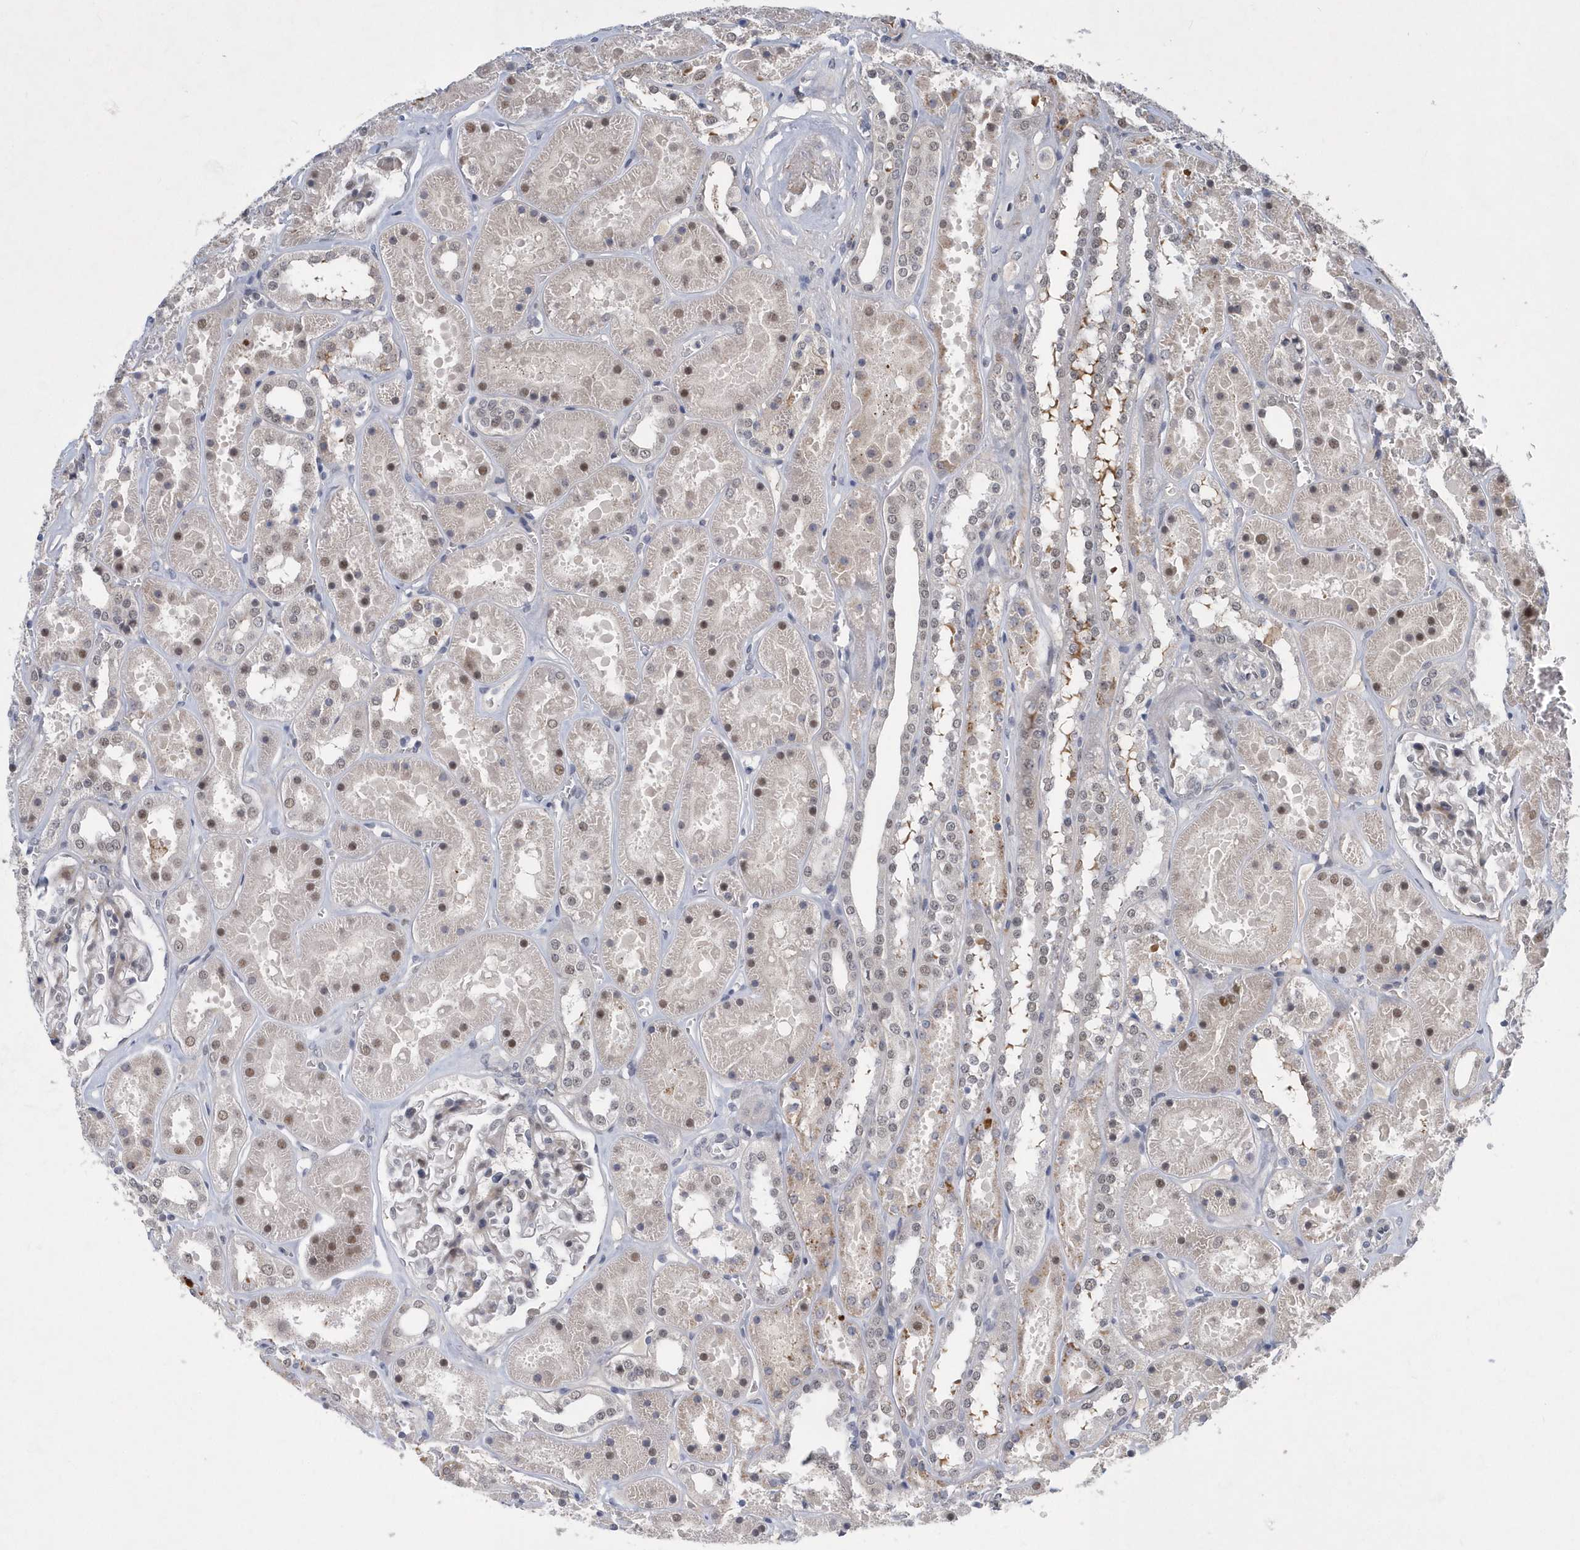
{"staining": {"intensity": "weak", "quantity": "<25%", "location": "cytoplasmic/membranous,nuclear"}, "tissue": "kidney", "cell_type": "Cells in glomeruli", "image_type": "normal", "snomed": [{"axis": "morphology", "description": "Normal tissue, NOS"}, {"axis": "topography", "description": "Kidney"}], "caption": "The histopathology image exhibits no significant positivity in cells in glomeruli of kidney. (Immunohistochemistry (ihc), brightfield microscopy, high magnification).", "gene": "FAM217A", "patient": {"sex": "female", "age": 41}}